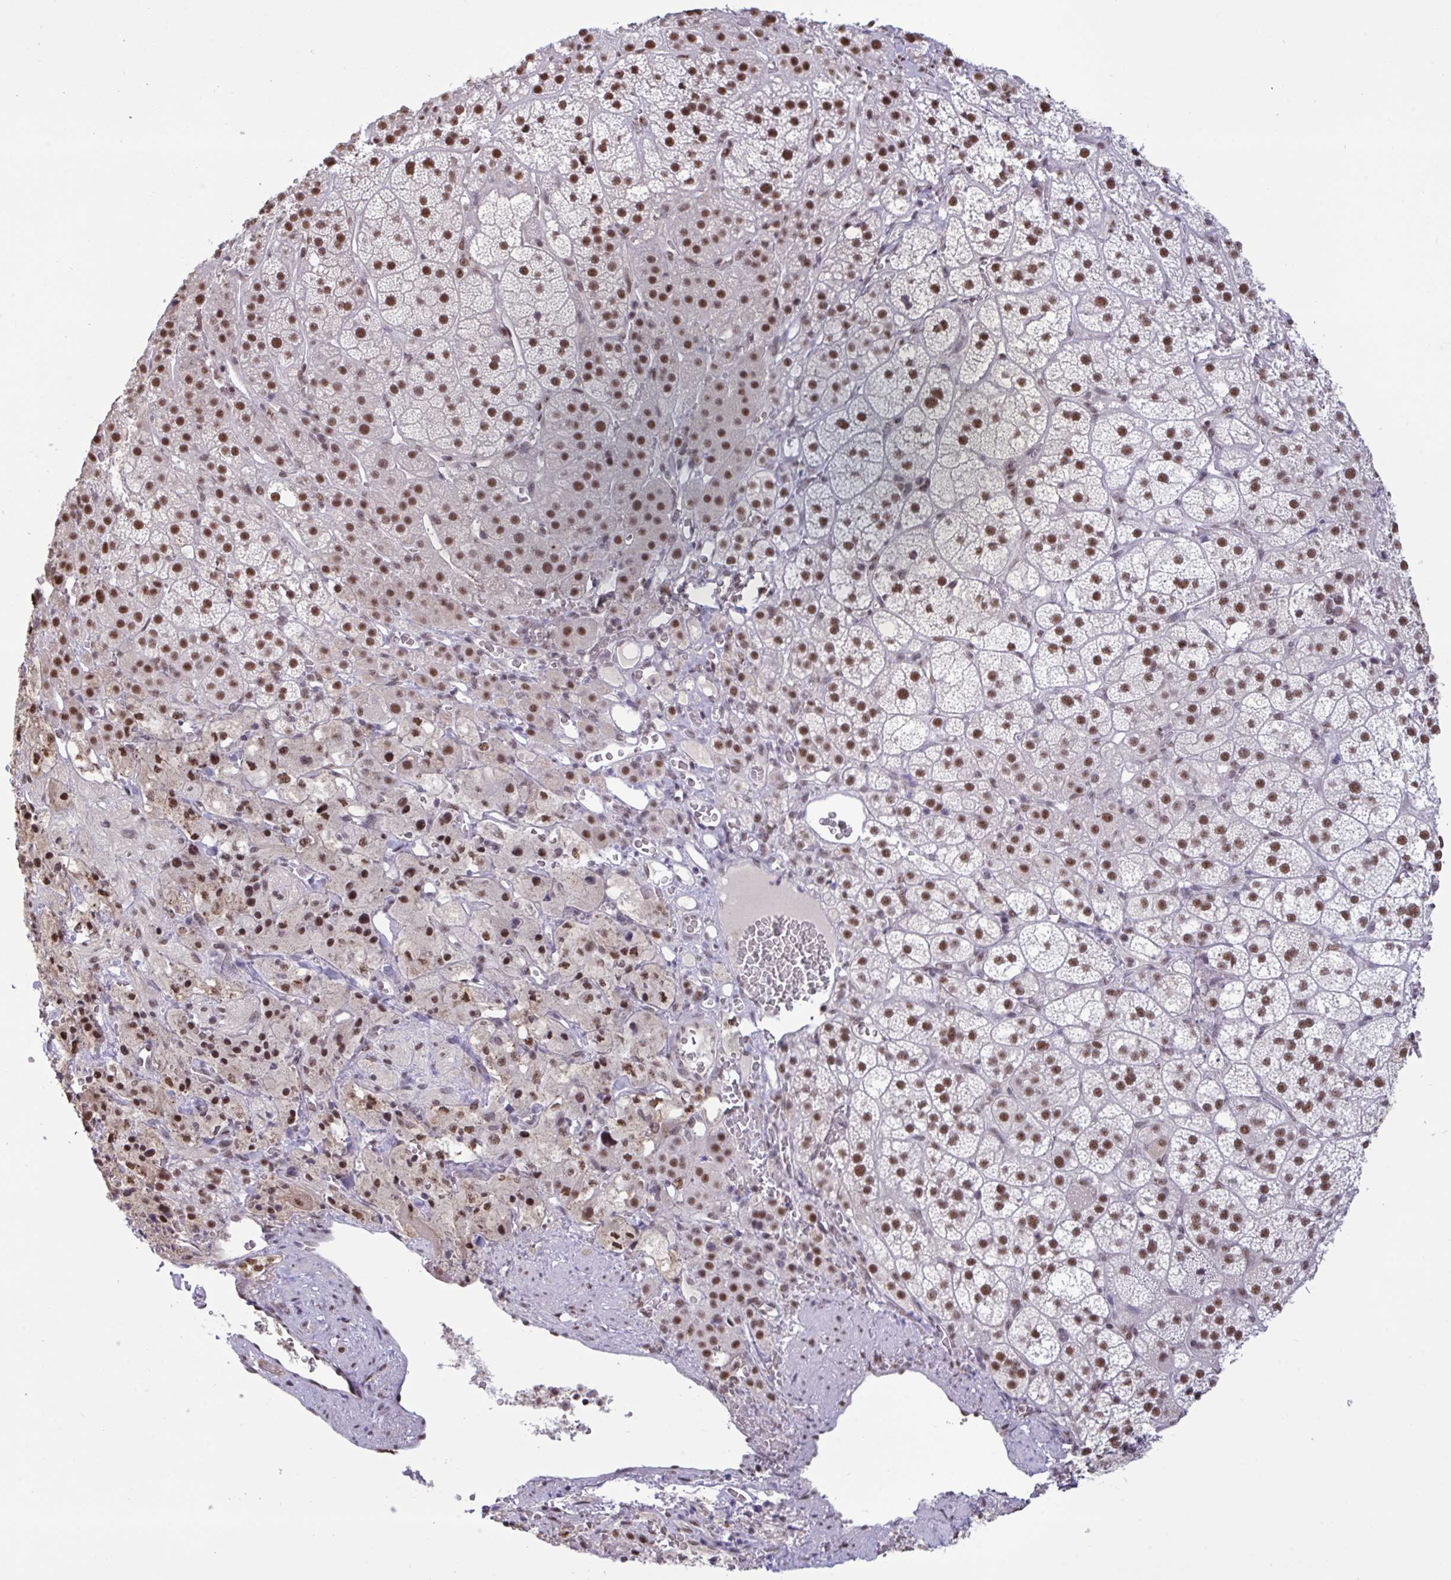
{"staining": {"intensity": "moderate", "quantity": ">75%", "location": "nuclear"}, "tissue": "adrenal gland", "cell_type": "Glandular cells", "image_type": "normal", "snomed": [{"axis": "morphology", "description": "Normal tissue, NOS"}, {"axis": "topography", "description": "Adrenal gland"}], "caption": "Protein analysis of unremarkable adrenal gland demonstrates moderate nuclear staining in approximately >75% of glandular cells. The staining was performed using DAB (3,3'-diaminobenzidine) to visualize the protein expression in brown, while the nuclei were stained in blue with hematoxylin (Magnification: 20x).", "gene": "PUF60", "patient": {"sex": "female", "age": 60}}